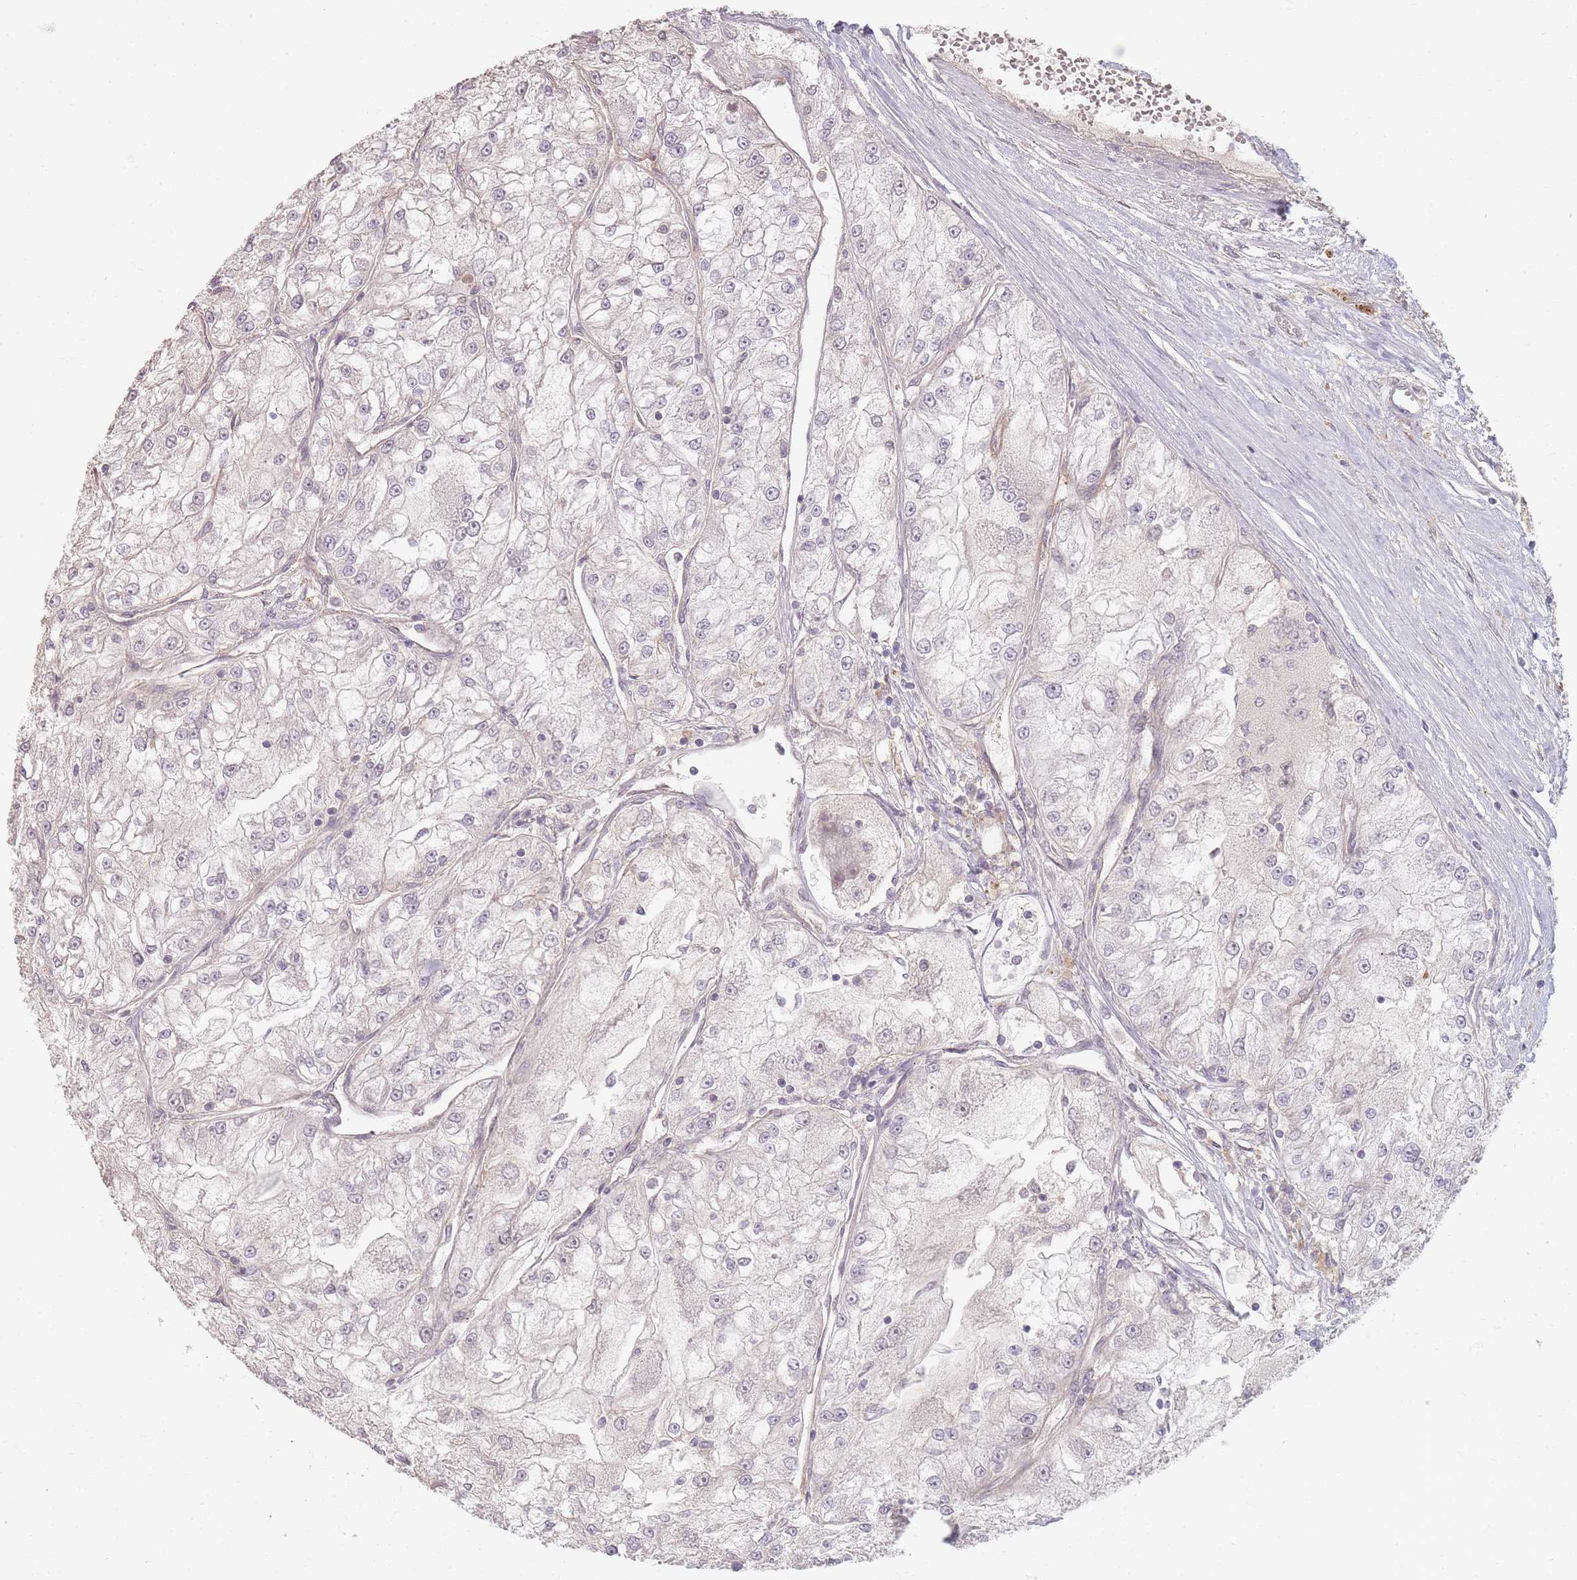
{"staining": {"intensity": "negative", "quantity": "none", "location": "none"}, "tissue": "renal cancer", "cell_type": "Tumor cells", "image_type": "cancer", "snomed": [{"axis": "morphology", "description": "Adenocarcinoma, NOS"}, {"axis": "topography", "description": "Kidney"}], "caption": "There is no significant expression in tumor cells of renal cancer.", "gene": "RFTN1", "patient": {"sex": "female", "age": 72}}